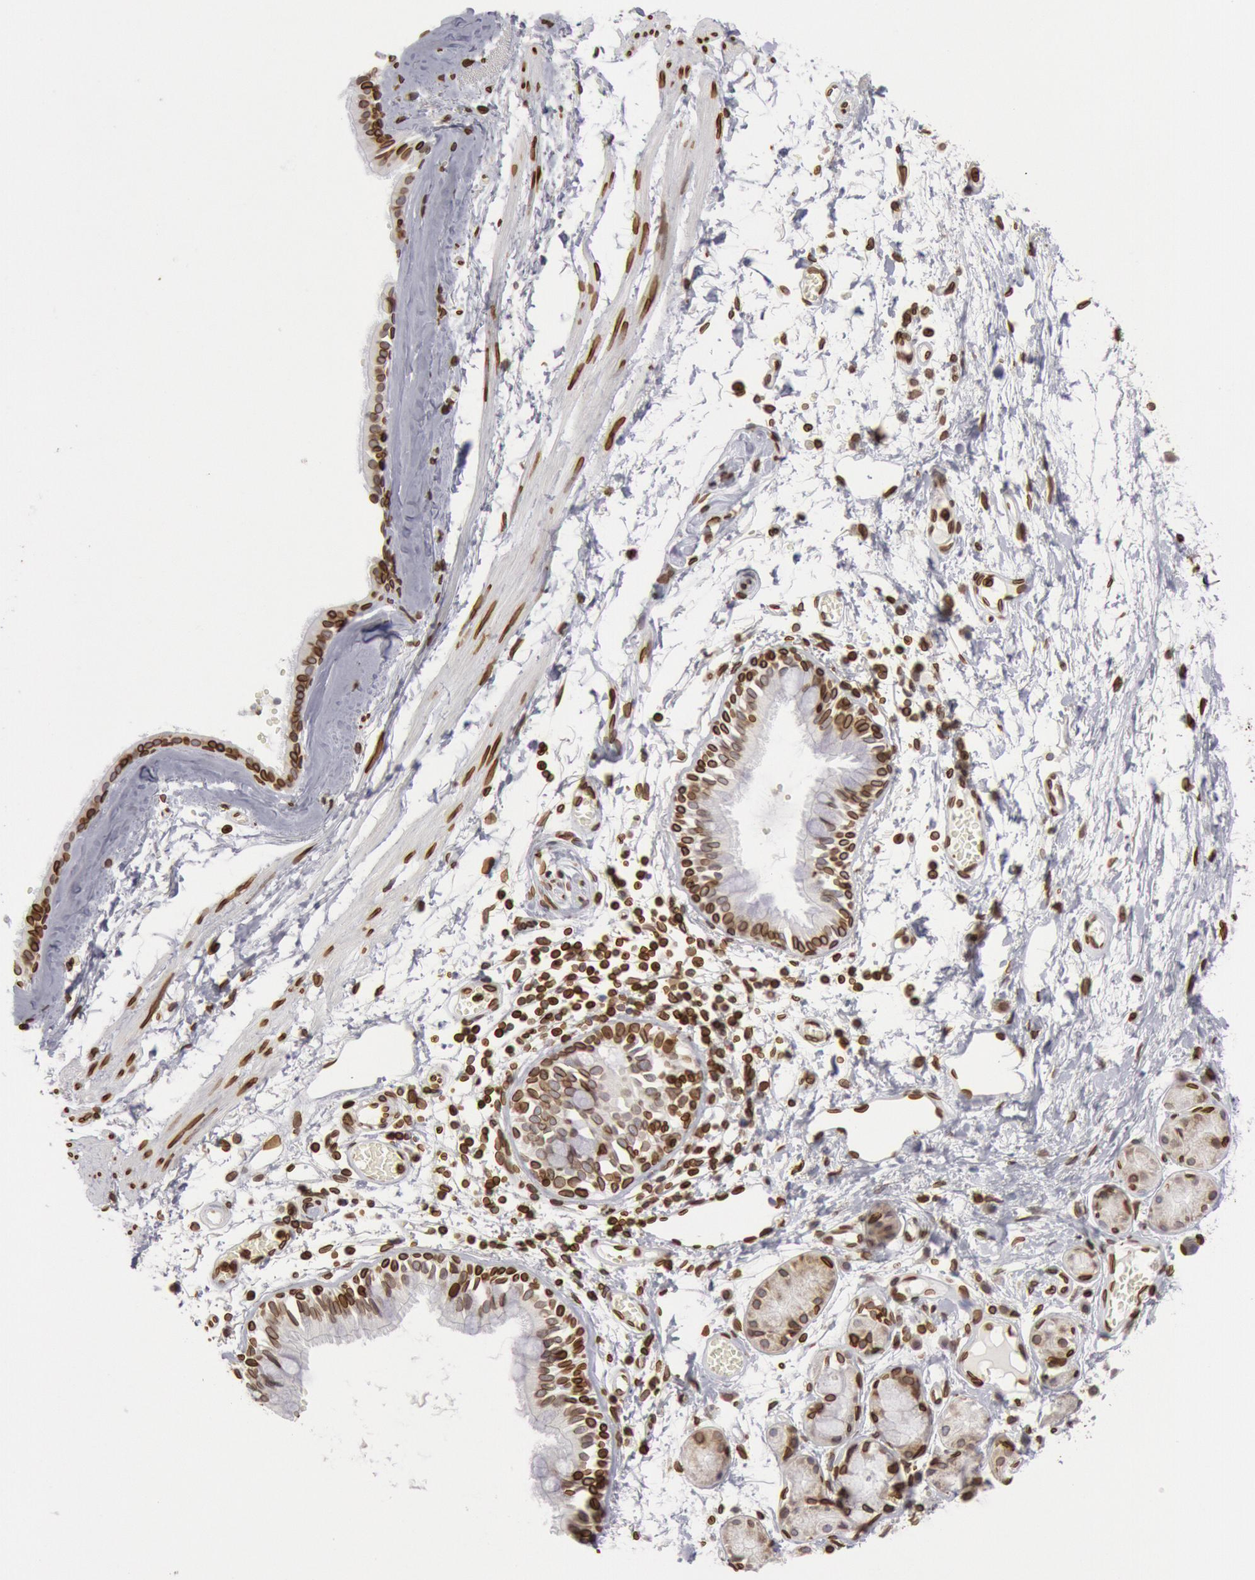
{"staining": {"intensity": "strong", "quantity": ">75%", "location": "nuclear"}, "tissue": "bronchus", "cell_type": "Respiratory epithelial cells", "image_type": "normal", "snomed": [{"axis": "morphology", "description": "Normal tissue, NOS"}, {"axis": "topography", "description": "Bronchus"}, {"axis": "topography", "description": "Lung"}], "caption": "Protein positivity by immunohistochemistry exhibits strong nuclear expression in approximately >75% of respiratory epithelial cells in benign bronchus. The protein of interest is stained brown, and the nuclei are stained in blue (DAB (3,3'-diaminobenzidine) IHC with brightfield microscopy, high magnification).", "gene": "SUN2", "patient": {"sex": "female", "age": 56}}